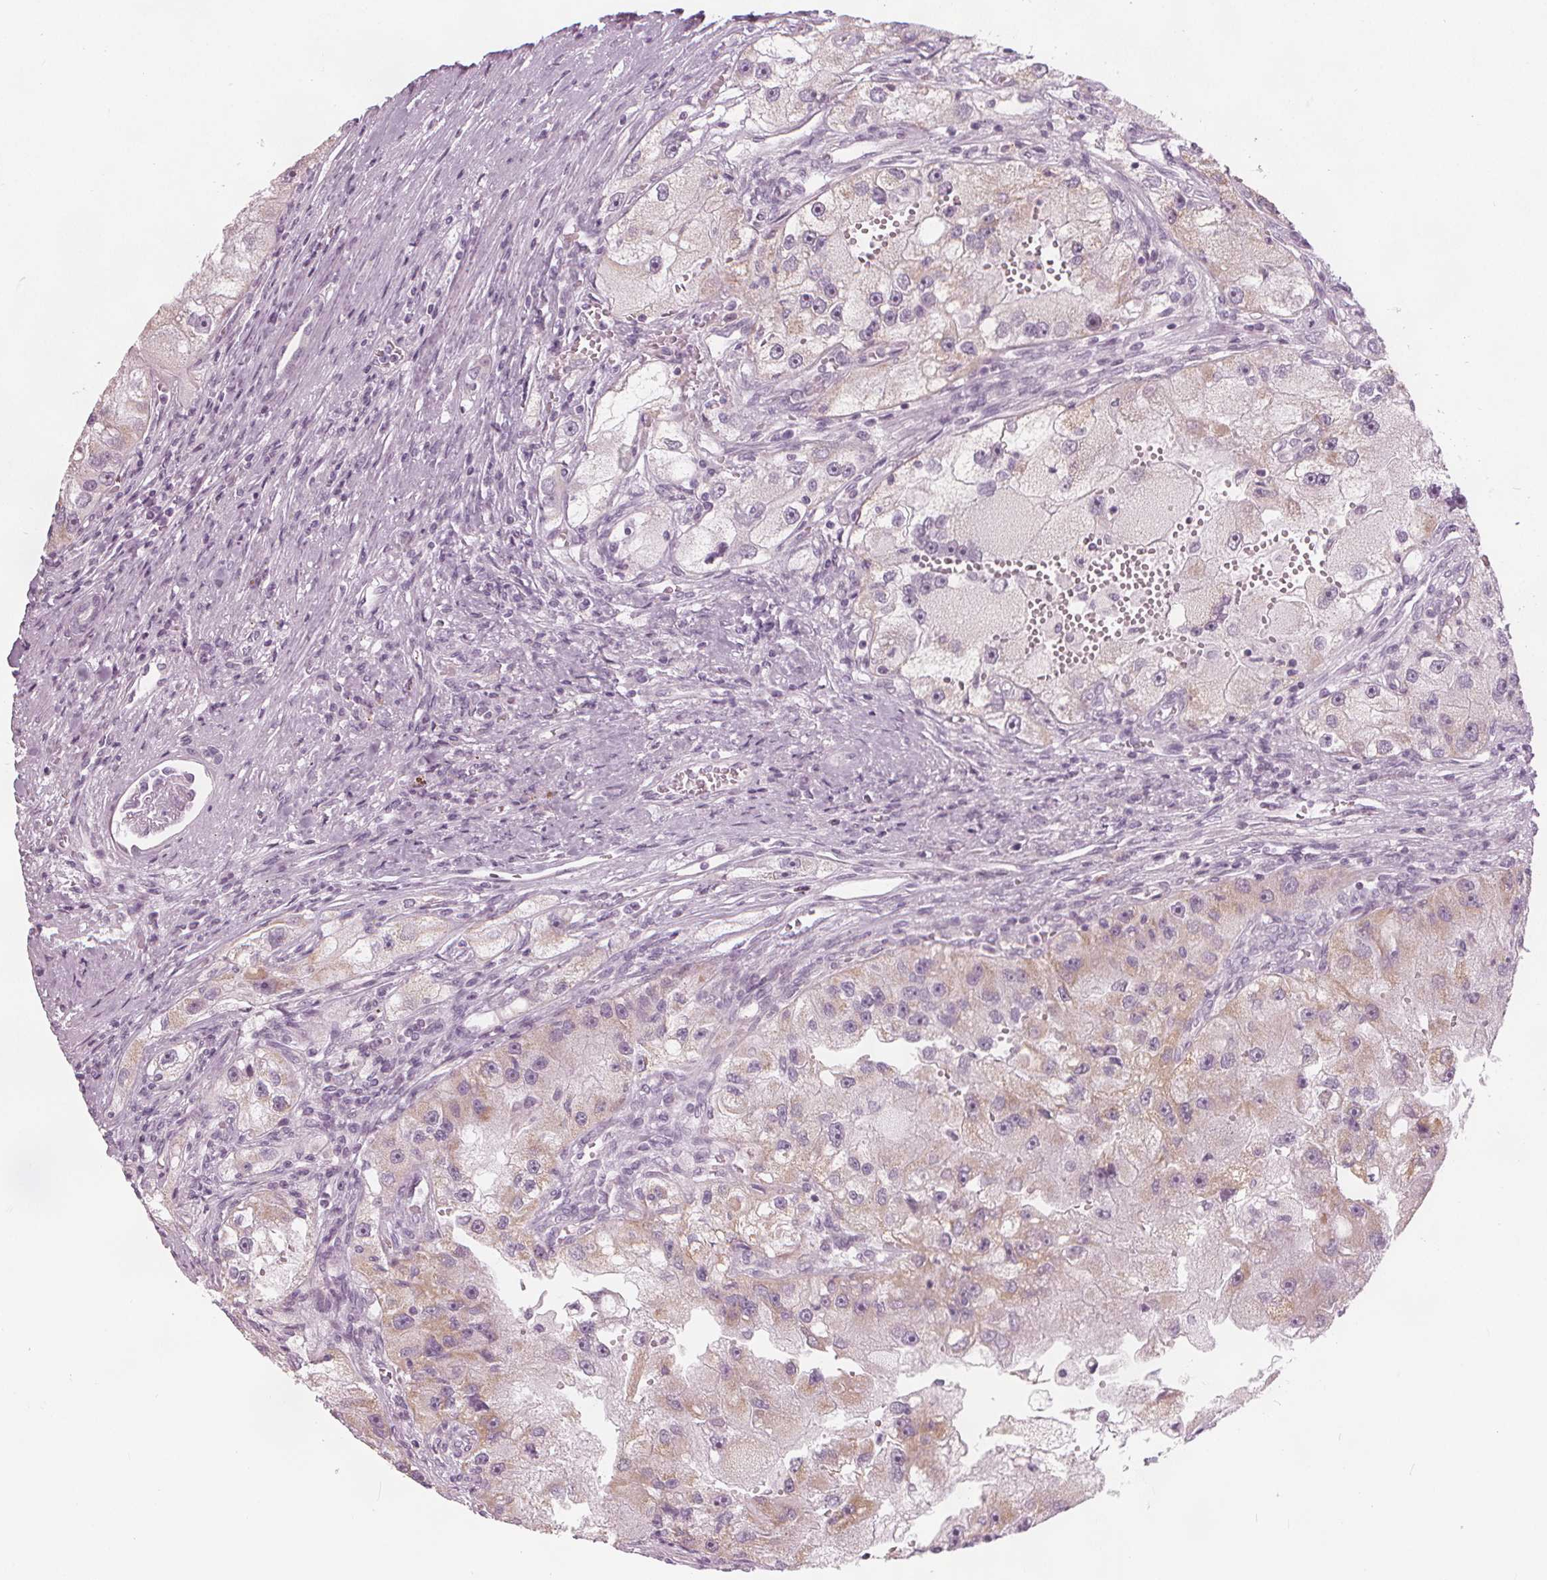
{"staining": {"intensity": "weak", "quantity": "<25%", "location": "cytoplasmic/membranous"}, "tissue": "renal cancer", "cell_type": "Tumor cells", "image_type": "cancer", "snomed": [{"axis": "morphology", "description": "Adenocarcinoma, NOS"}, {"axis": "topography", "description": "Kidney"}], "caption": "Immunohistochemistry (IHC) of human renal cancer (adenocarcinoma) exhibits no expression in tumor cells.", "gene": "BRSK1", "patient": {"sex": "male", "age": 63}}